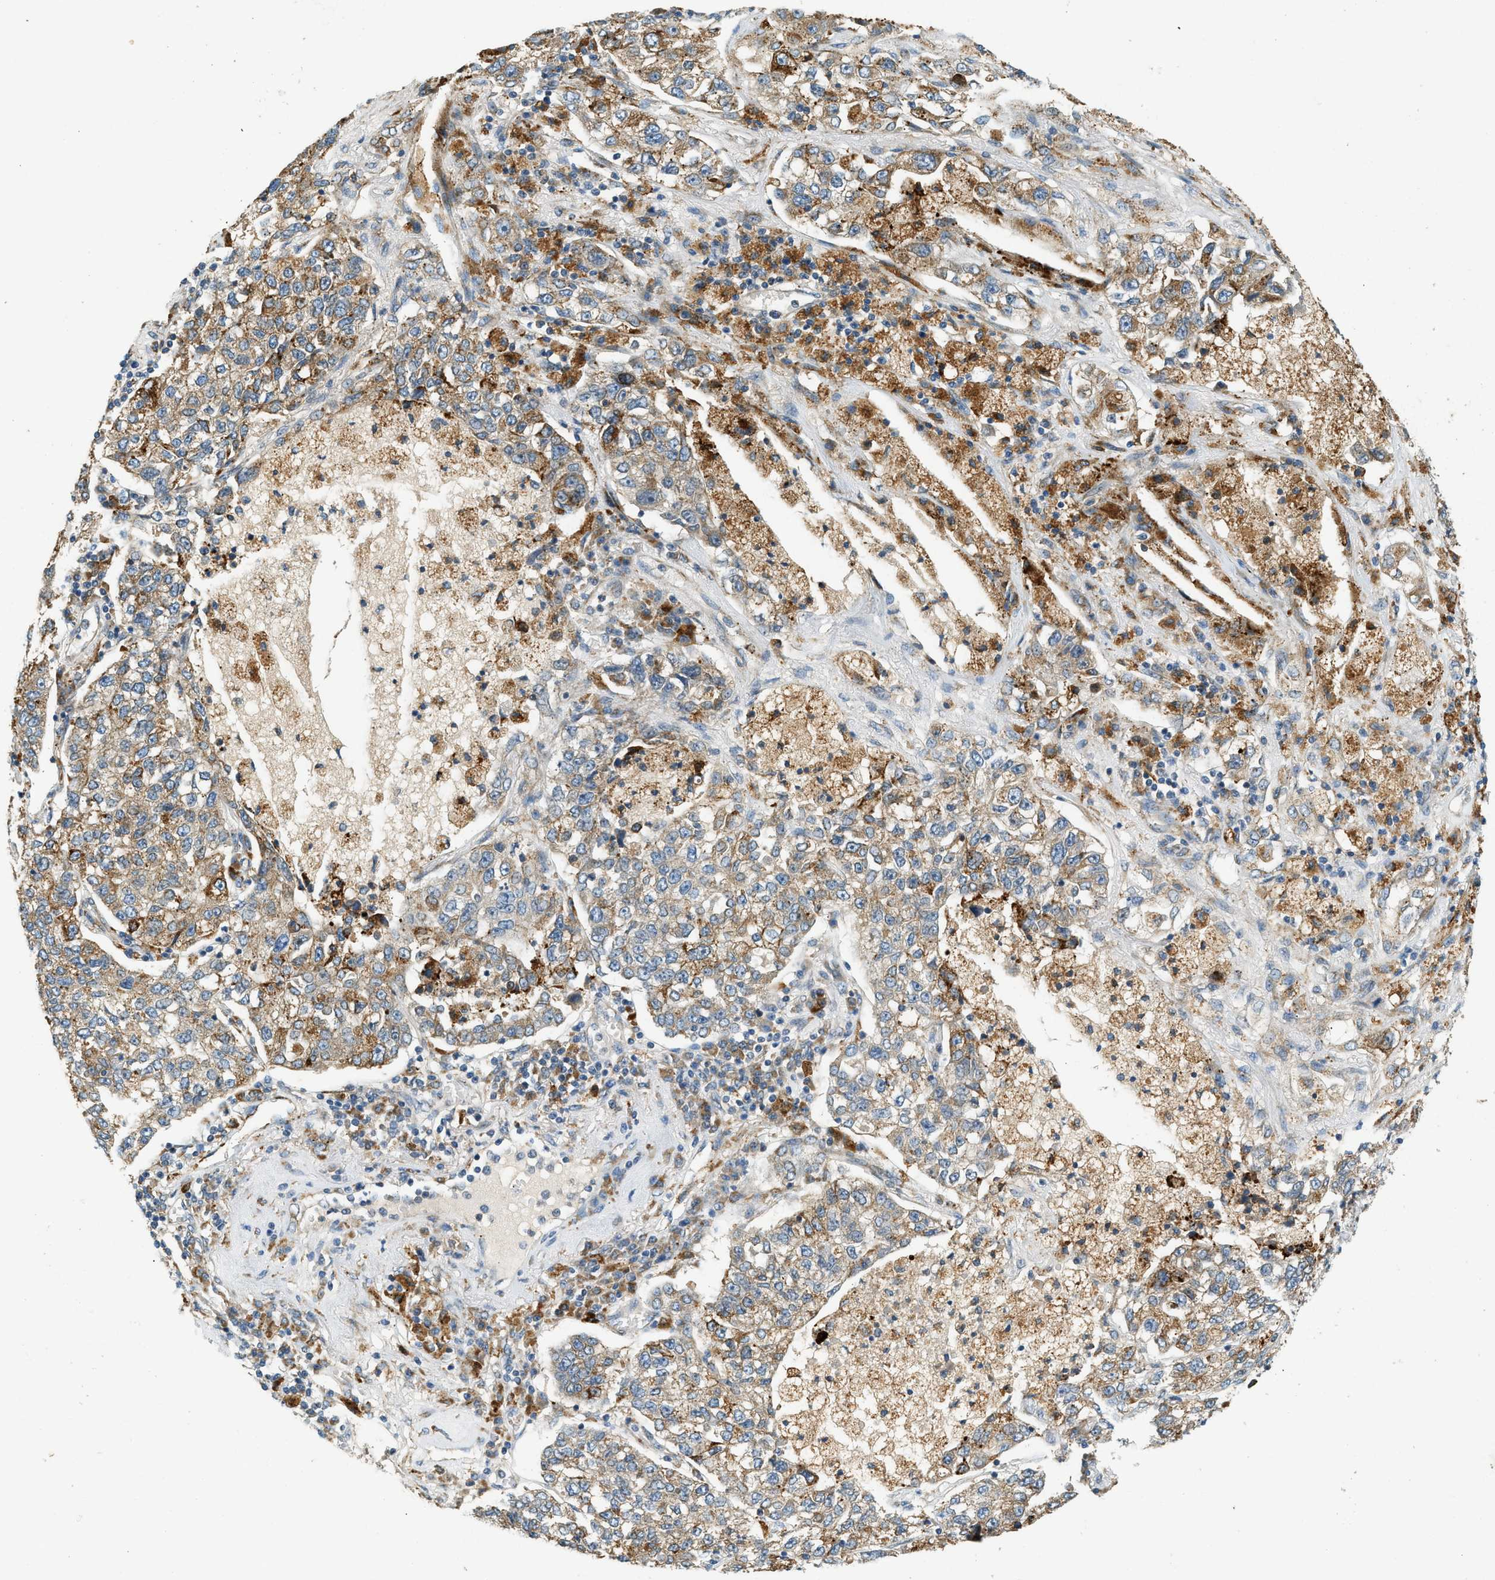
{"staining": {"intensity": "moderate", "quantity": ">75%", "location": "cytoplasmic/membranous"}, "tissue": "lung cancer", "cell_type": "Tumor cells", "image_type": "cancer", "snomed": [{"axis": "morphology", "description": "Adenocarcinoma, NOS"}, {"axis": "topography", "description": "Lung"}], "caption": "Lung cancer stained with a protein marker demonstrates moderate staining in tumor cells.", "gene": "CTSB", "patient": {"sex": "male", "age": 49}}